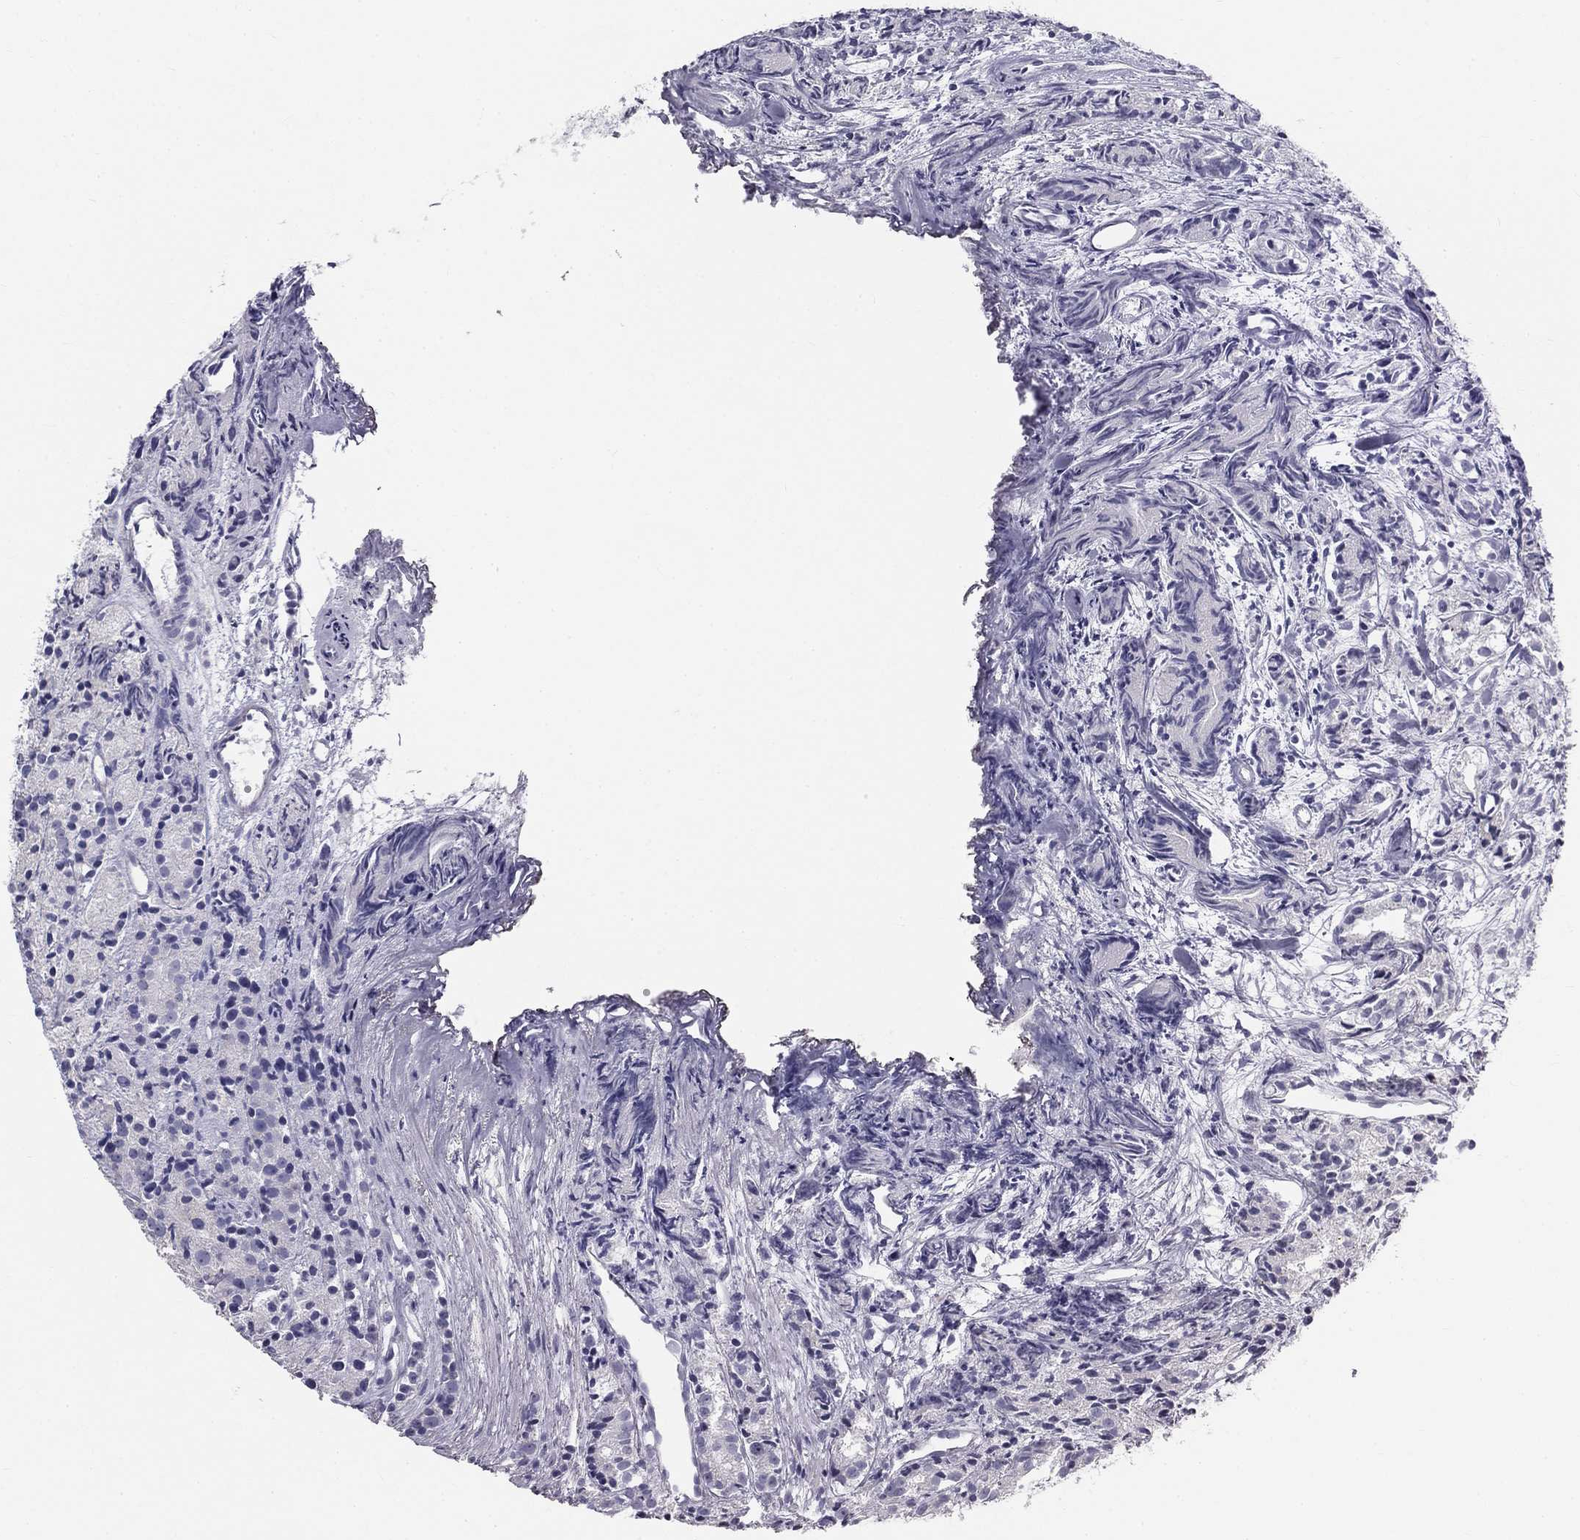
{"staining": {"intensity": "negative", "quantity": "none", "location": "none"}, "tissue": "prostate cancer", "cell_type": "Tumor cells", "image_type": "cancer", "snomed": [{"axis": "morphology", "description": "Adenocarcinoma, Medium grade"}, {"axis": "topography", "description": "Prostate"}], "caption": "Protein analysis of prostate cancer (adenocarcinoma (medium-grade)) displays no significant positivity in tumor cells.", "gene": "GALNTL5", "patient": {"sex": "male", "age": 74}}